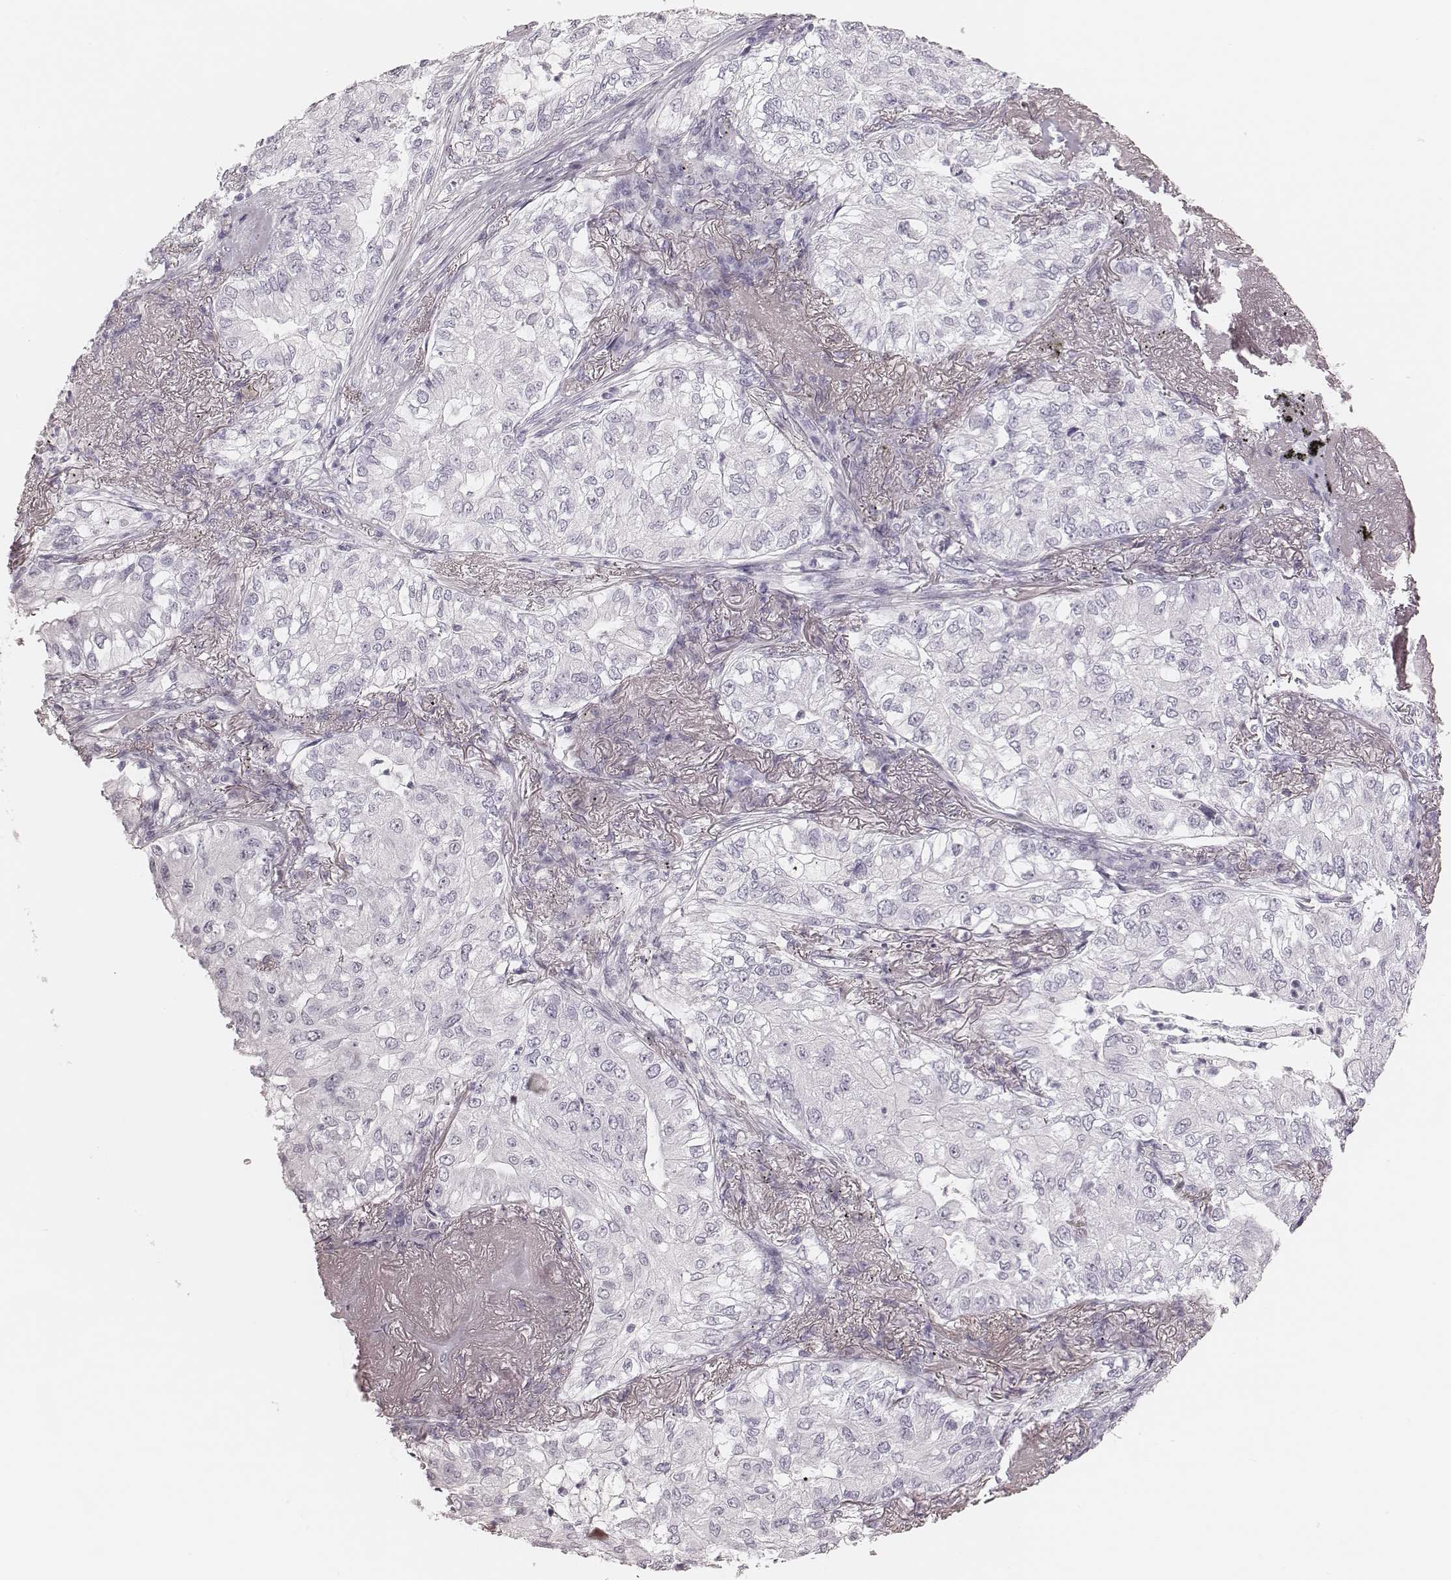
{"staining": {"intensity": "negative", "quantity": "none", "location": "none"}, "tissue": "lung cancer", "cell_type": "Tumor cells", "image_type": "cancer", "snomed": [{"axis": "morphology", "description": "Adenocarcinoma, NOS"}, {"axis": "topography", "description": "Lung"}], "caption": "Human lung cancer (adenocarcinoma) stained for a protein using immunohistochemistry demonstrates no staining in tumor cells.", "gene": "MSX1", "patient": {"sex": "female", "age": 73}}